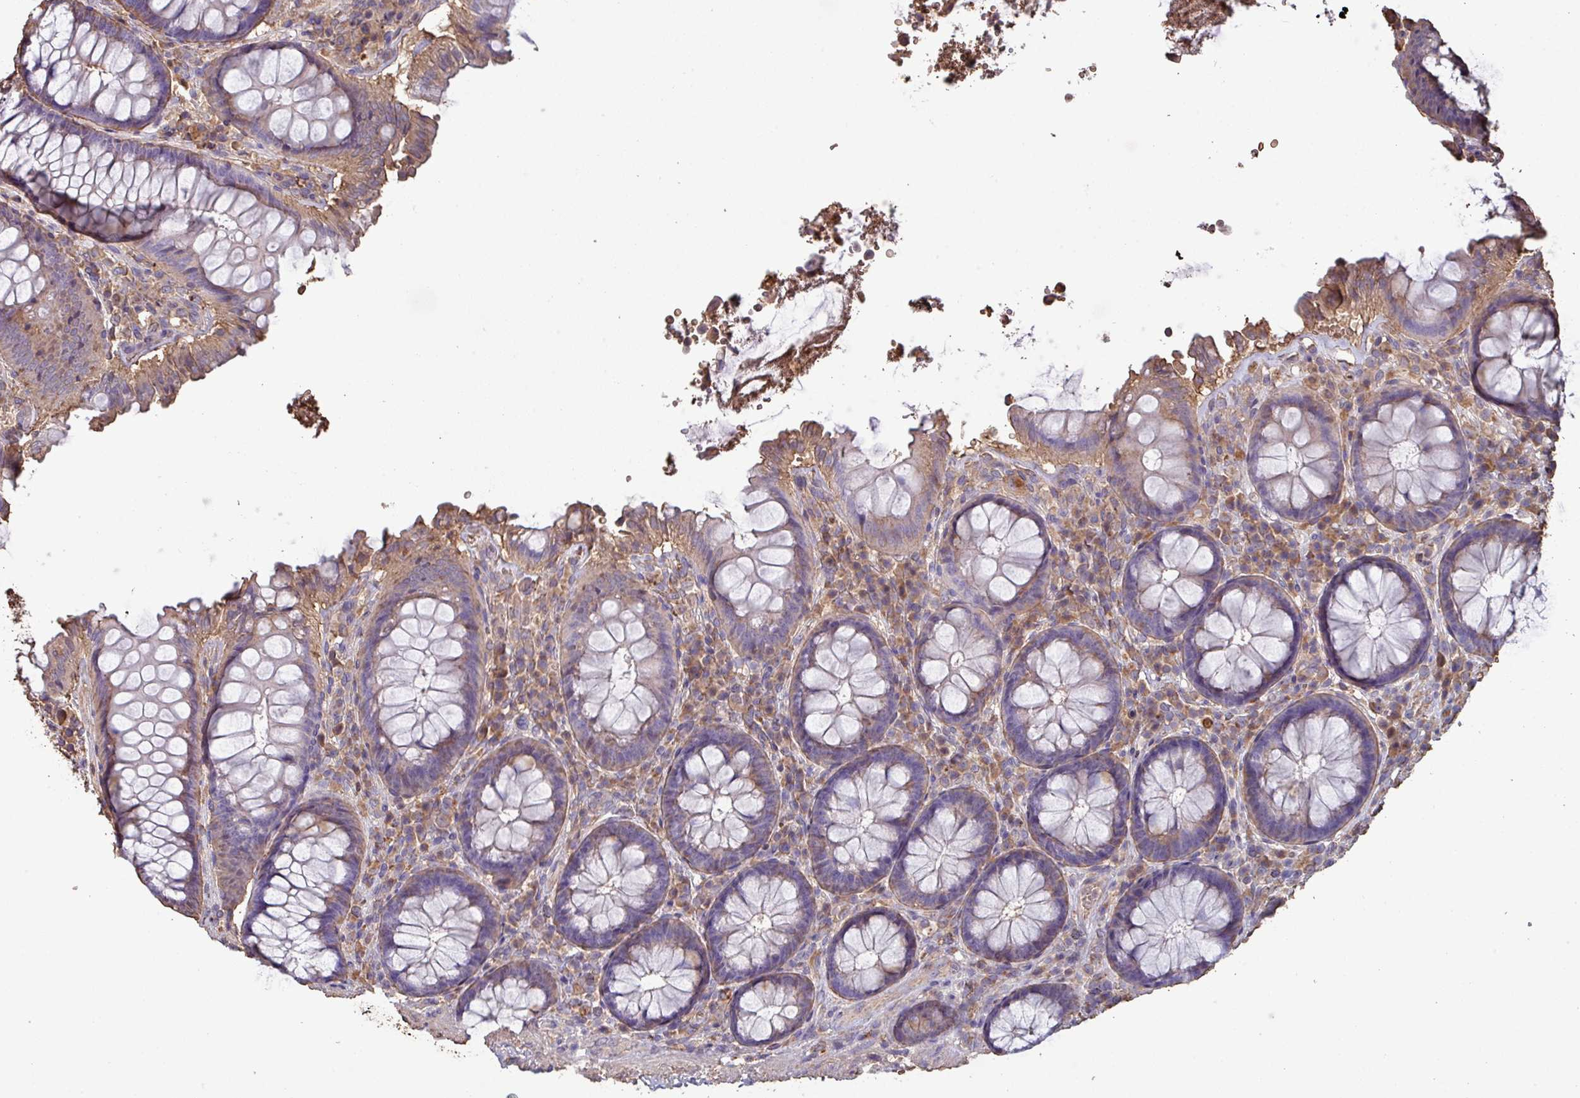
{"staining": {"intensity": "weak", "quantity": ">75%", "location": "cytoplasmic/membranous"}, "tissue": "colon", "cell_type": "Endothelial cells", "image_type": "normal", "snomed": [{"axis": "morphology", "description": "Normal tissue, NOS"}, {"axis": "topography", "description": "Colon"}], "caption": "Immunohistochemistry (IHC) (DAB (3,3'-diaminobenzidine)) staining of unremarkable colon reveals weak cytoplasmic/membranous protein expression in approximately >75% of endothelial cells.", "gene": "CAMK2A", "patient": {"sex": "male", "age": 84}}